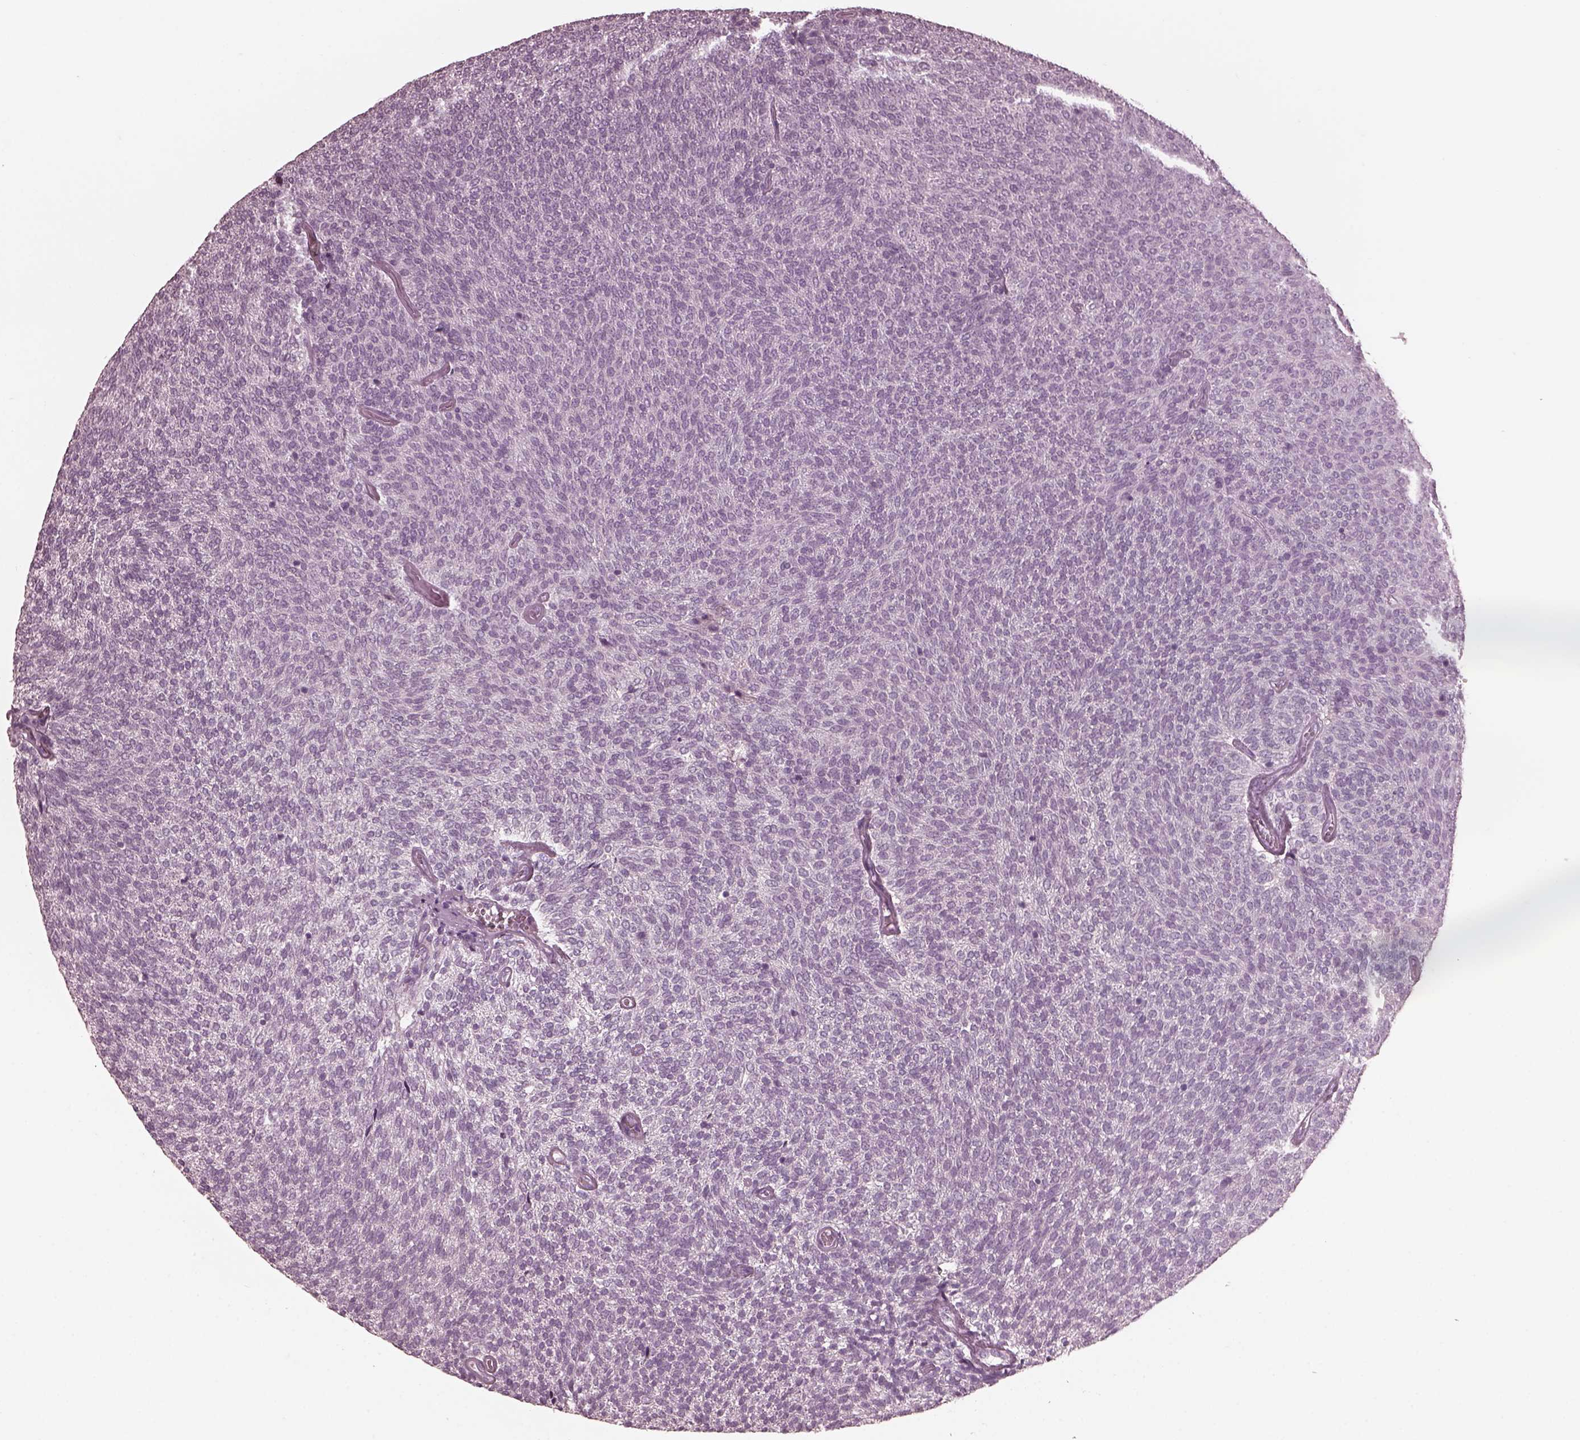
{"staining": {"intensity": "negative", "quantity": "none", "location": "none"}, "tissue": "urothelial cancer", "cell_type": "Tumor cells", "image_type": "cancer", "snomed": [{"axis": "morphology", "description": "Urothelial carcinoma, Low grade"}, {"axis": "topography", "description": "Urinary bladder"}], "caption": "DAB immunohistochemical staining of urothelial carcinoma (low-grade) reveals no significant staining in tumor cells.", "gene": "CGA", "patient": {"sex": "male", "age": 77}}